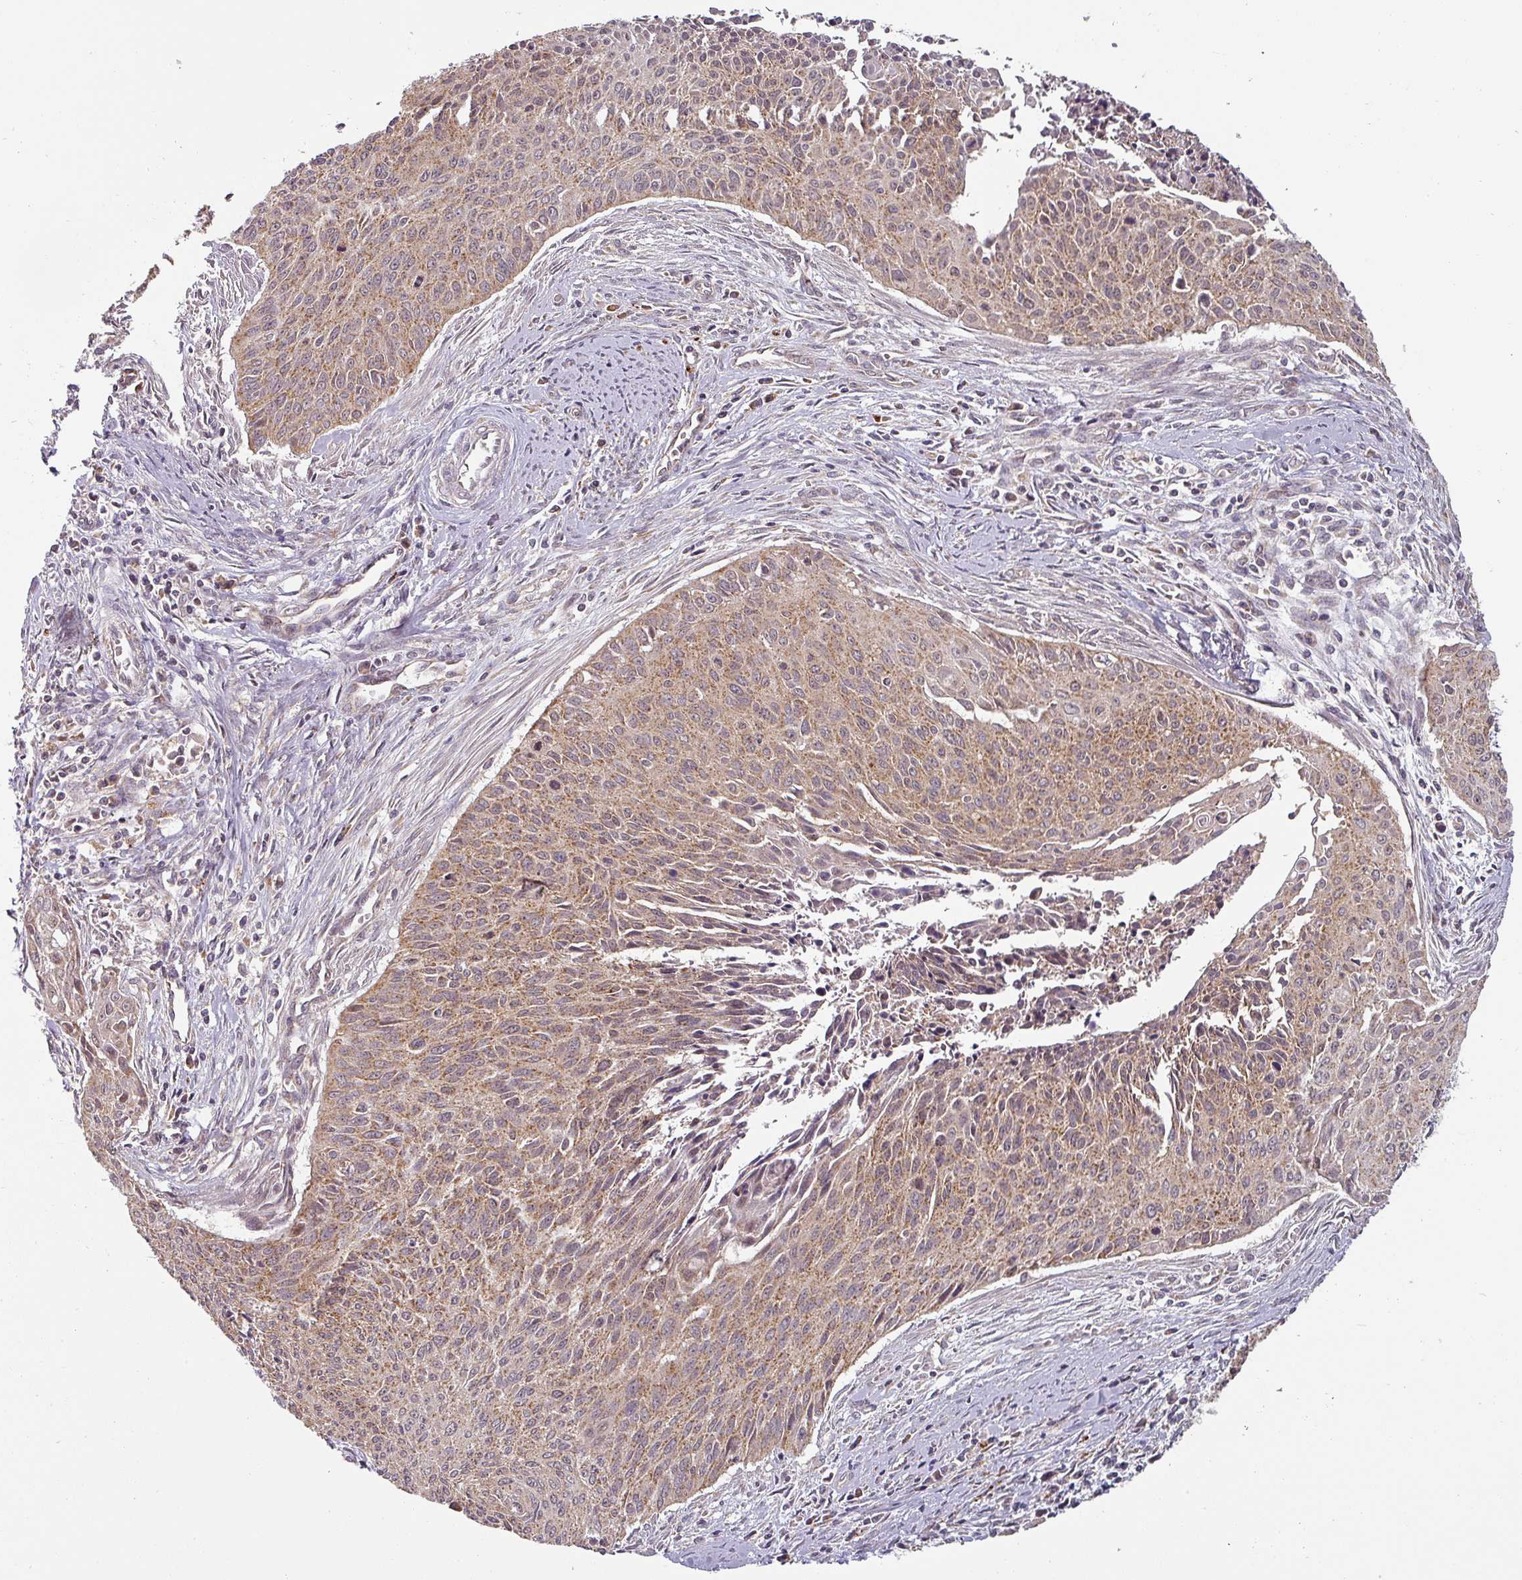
{"staining": {"intensity": "moderate", "quantity": ">75%", "location": "cytoplasmic/membranous"}, "tissue": "cervical cancer", "cell_type": "Tumor cells", "image_type": "cancer", "snomed": [{"axis": "morphology", "description": "Squamous cell carcinoma, NOS"}, {"axis": "topography", "description": "Cervix"}], "caption": "This photomicrograph reveals immunohistochemistry staining of human cervical cancer, with medium moderate cytoplasmic/membranous staining in approximately >75% of tumor cells.", "gene": "MRPS16", "patient": {"sex": "female", "age": 55}}